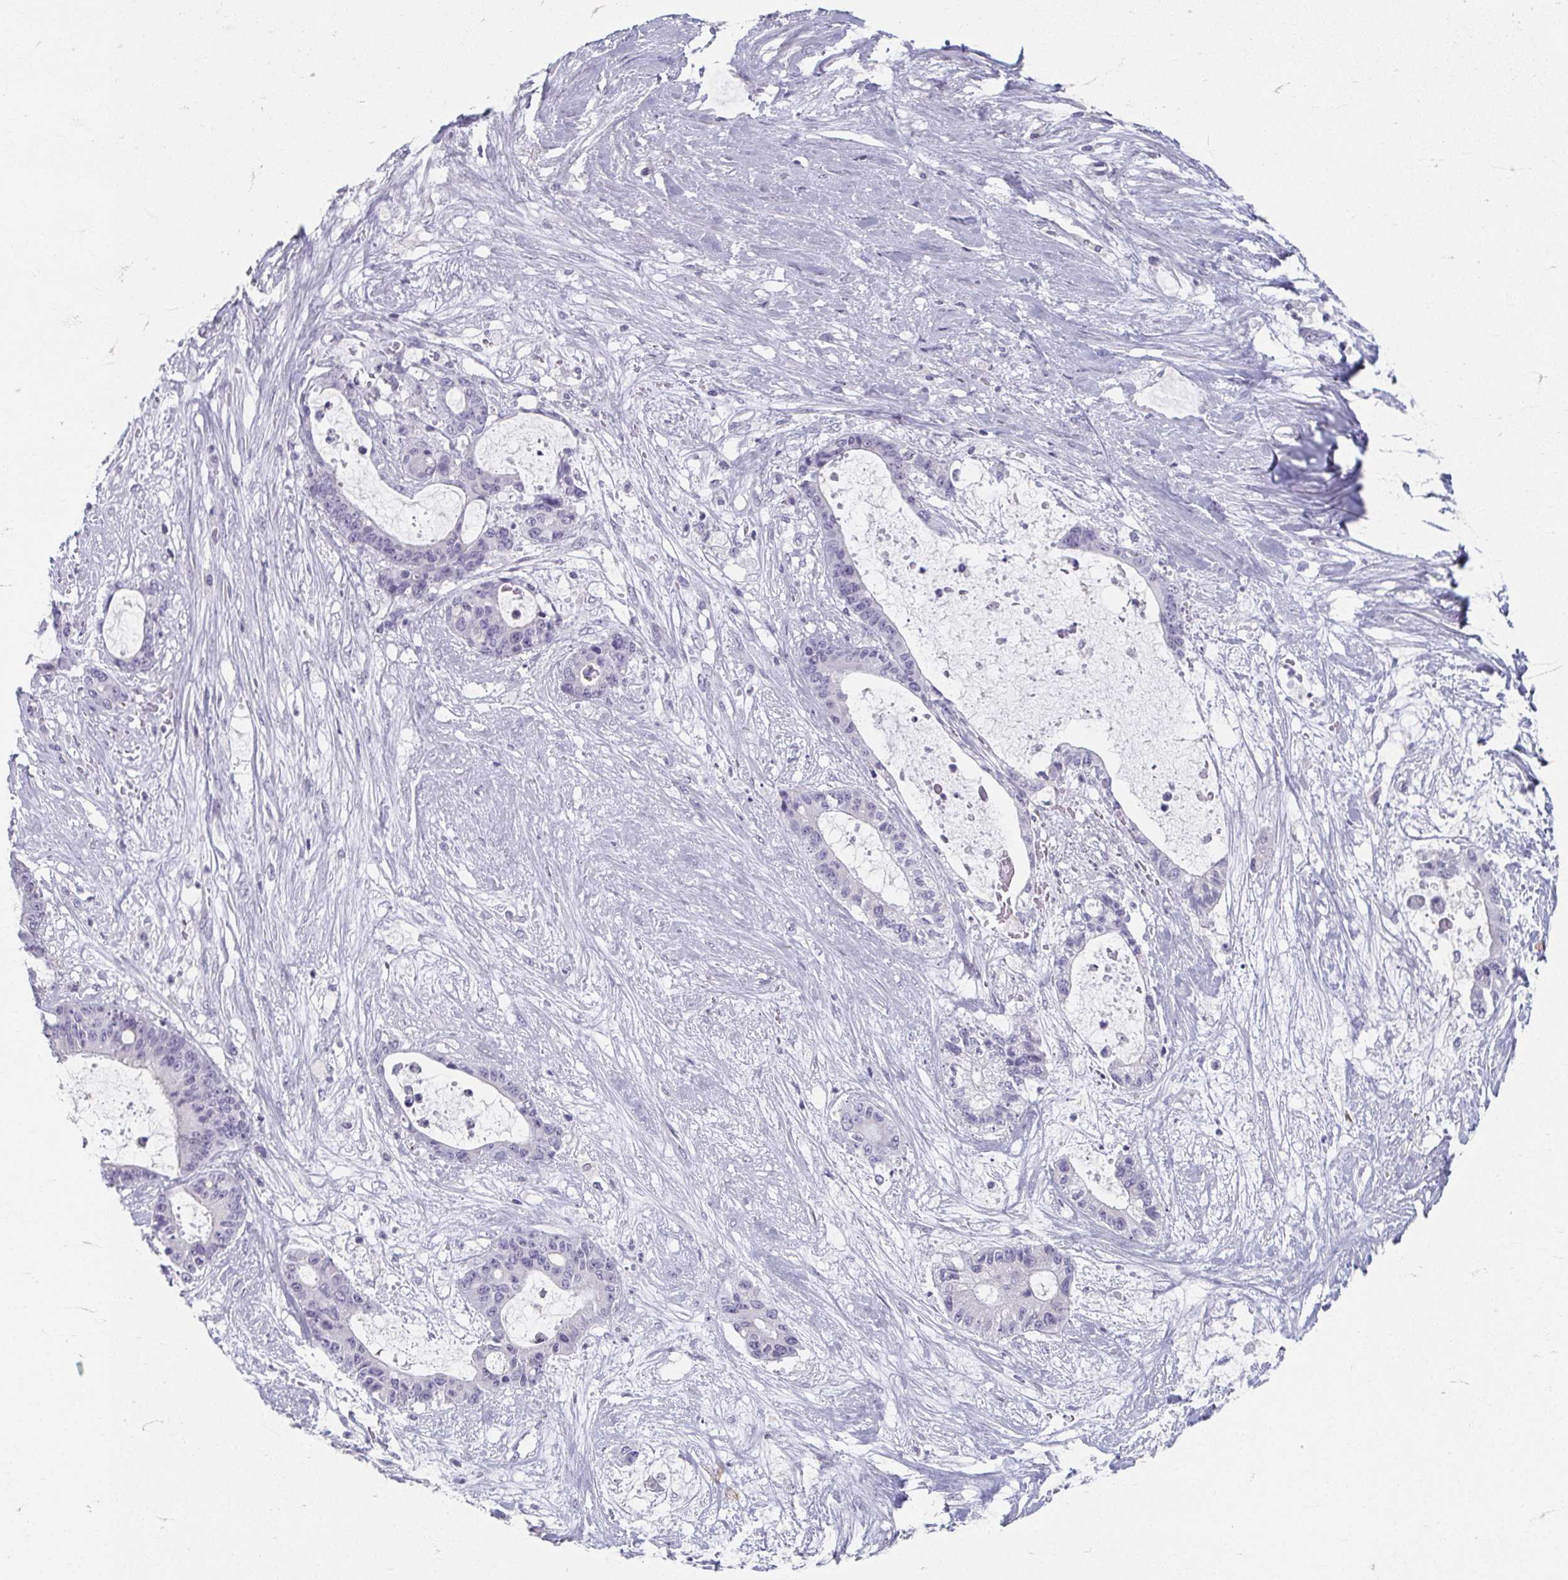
{"staining": {"intensity": "negative", "quantity": "none", "location": "none"}, "tissue": "liver cancer", "cell_type": "Tumor cells", "image_type": "cancer", "snomed": [{"axis": "morphology", "description": "Normal tissue, NOS"}, {"axis": "morphology", "description": "Cholangiocarcinoma"}, {"axis": "topography", "description": "Liver"}, {"axis": "topography", "description": "Peripheral nerve tissue"}], "caption": "An image of liver cholangiocarcinoma stained for a protein demonstrates no brown staining in tumor cells.", "gene": "CAMKV", "patient": {"sex": "female", "age": 73}}